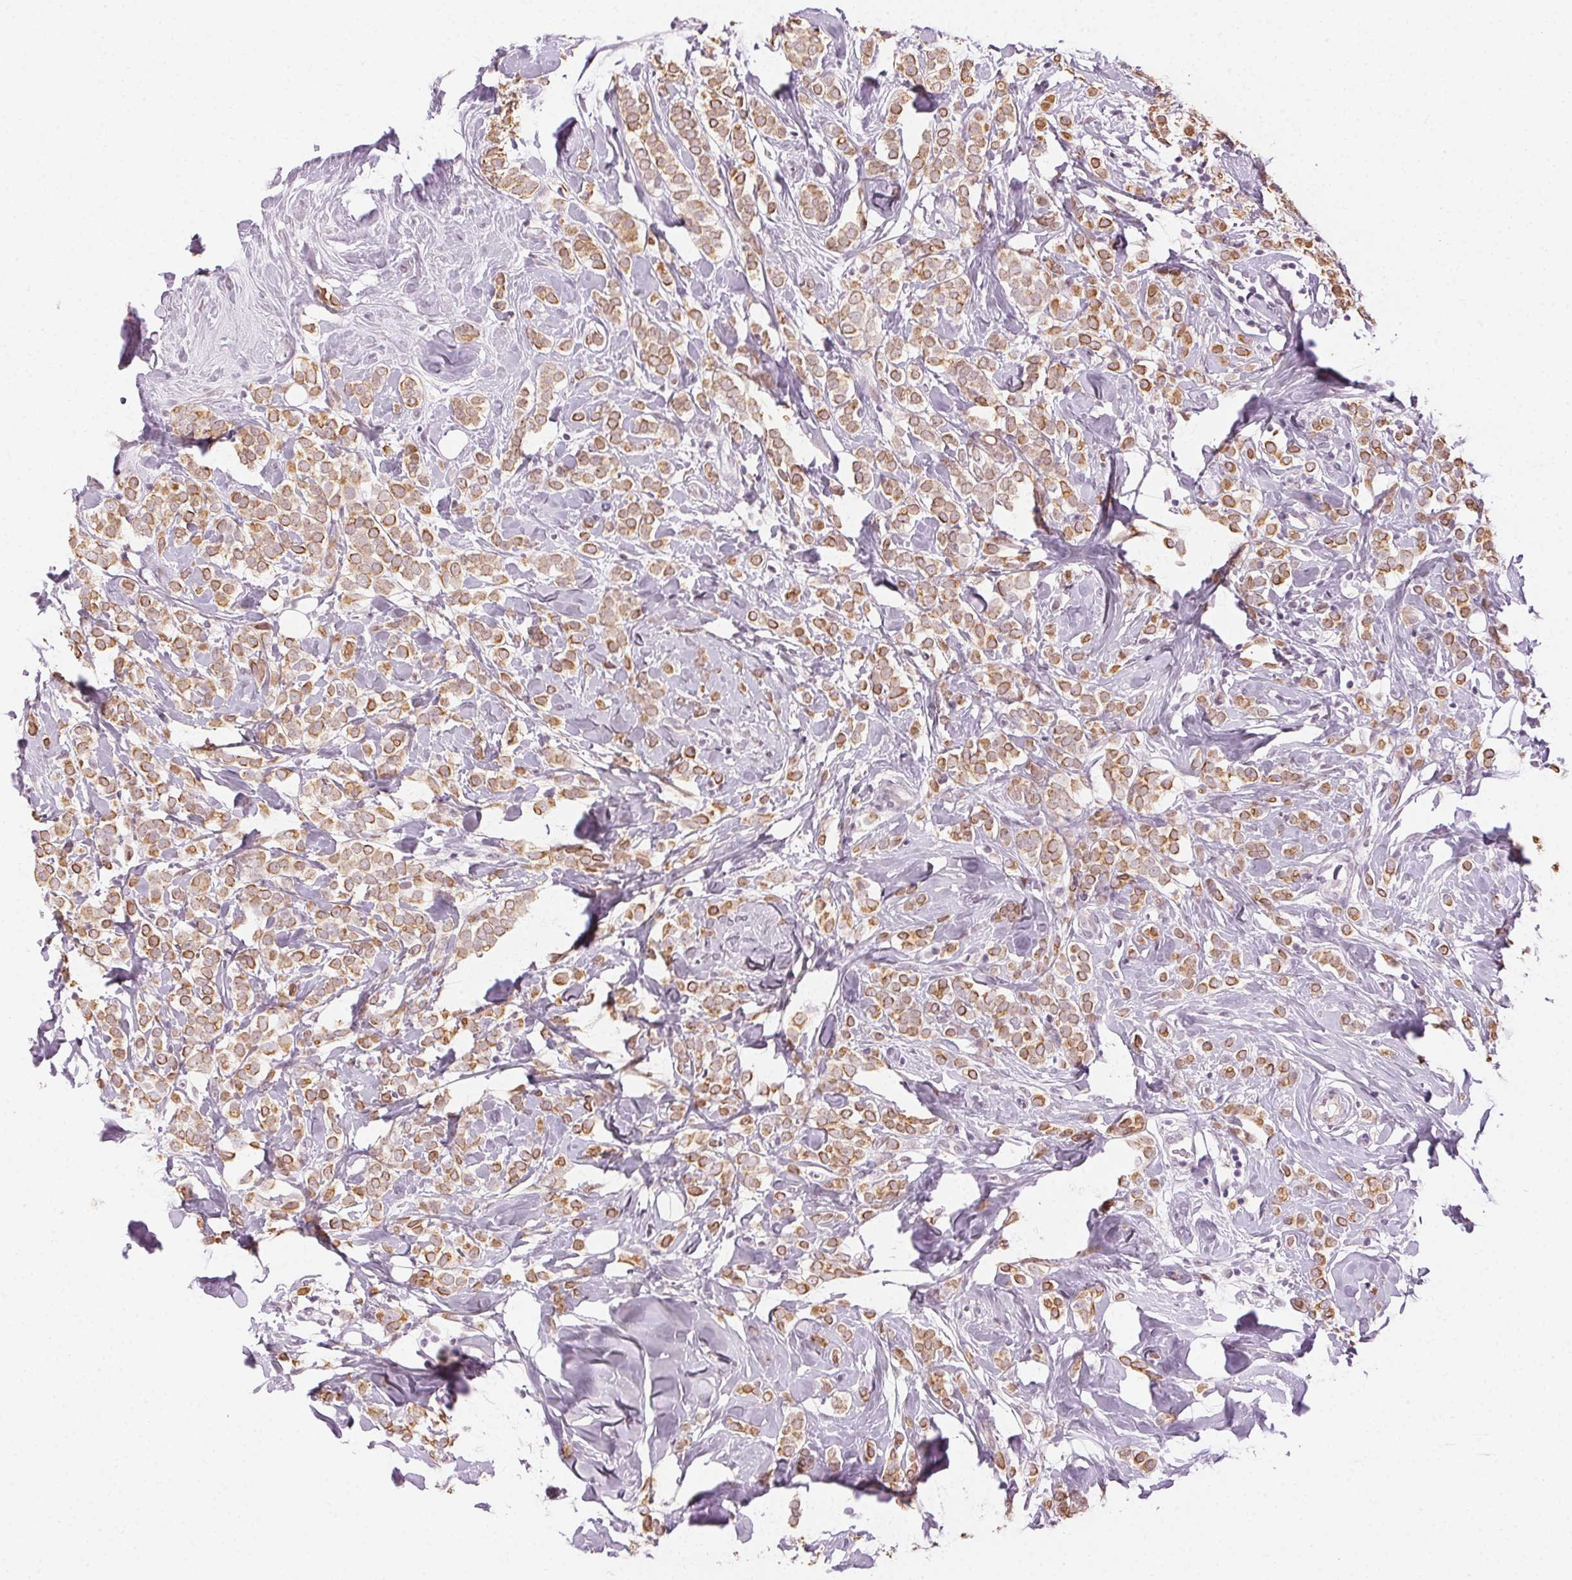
{"staining": {"intensity": "moderate", "quantity": ">75%", "location": "cytoplasmic/membranous"}, "tissue": "breast cancer", "cell_type": "Tumor cells", "image_type": "cancer", "snomed": [{"axis": "morphology", "description": "Lobular carcinoma"}, {"axis": "topography", "description": "Breast"}], "caption": "Tumor cells show moderate cytoplasmic/membranous expression in about >75% of cells in lobular carcinoma (breast).", "gene": "AIF1L", "patient": {"sex": "female", "age": 49}}